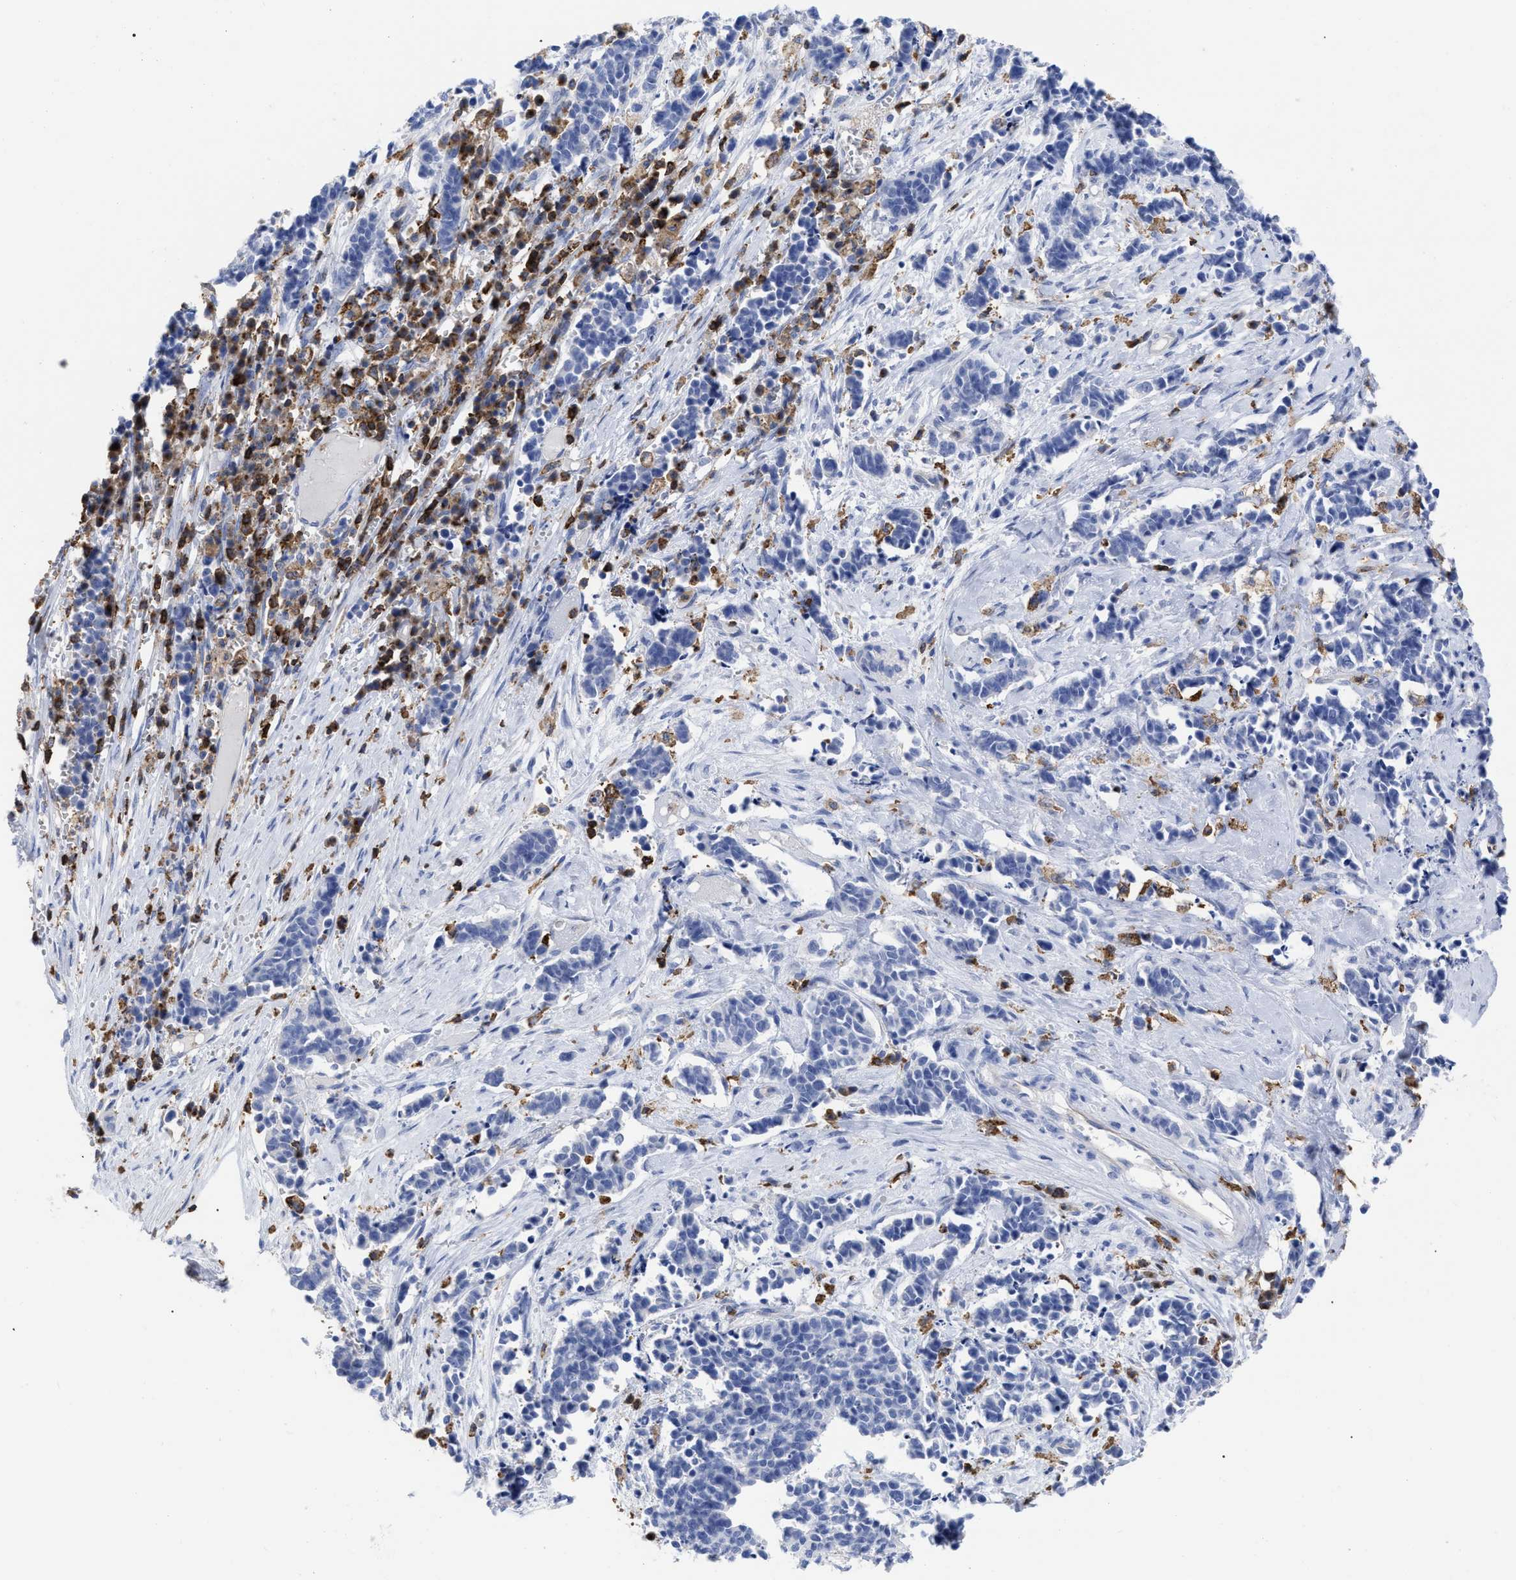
{"staining": {"intensity": "negative", "quantity": "none", "location": "none"}, "tissue": "cervical cancer", "cell_type": "Tumor cells", "image_type": "cancer", "snomed": [{"axis": "morphology", "description": "Squamous cell carcinoma, NOS"}, {"axis": "topography", "description": "Cervix"}], "caption": "IHC photomicrograph of neoplastic tissue: cervical squamous cell carcinoma stained with DAB (3,3'-diaminobenzidine) shows no significant protein positivity in tumor cells.", "gene": "HCLS1", "patient": {"sex": "female", "age": 35}}